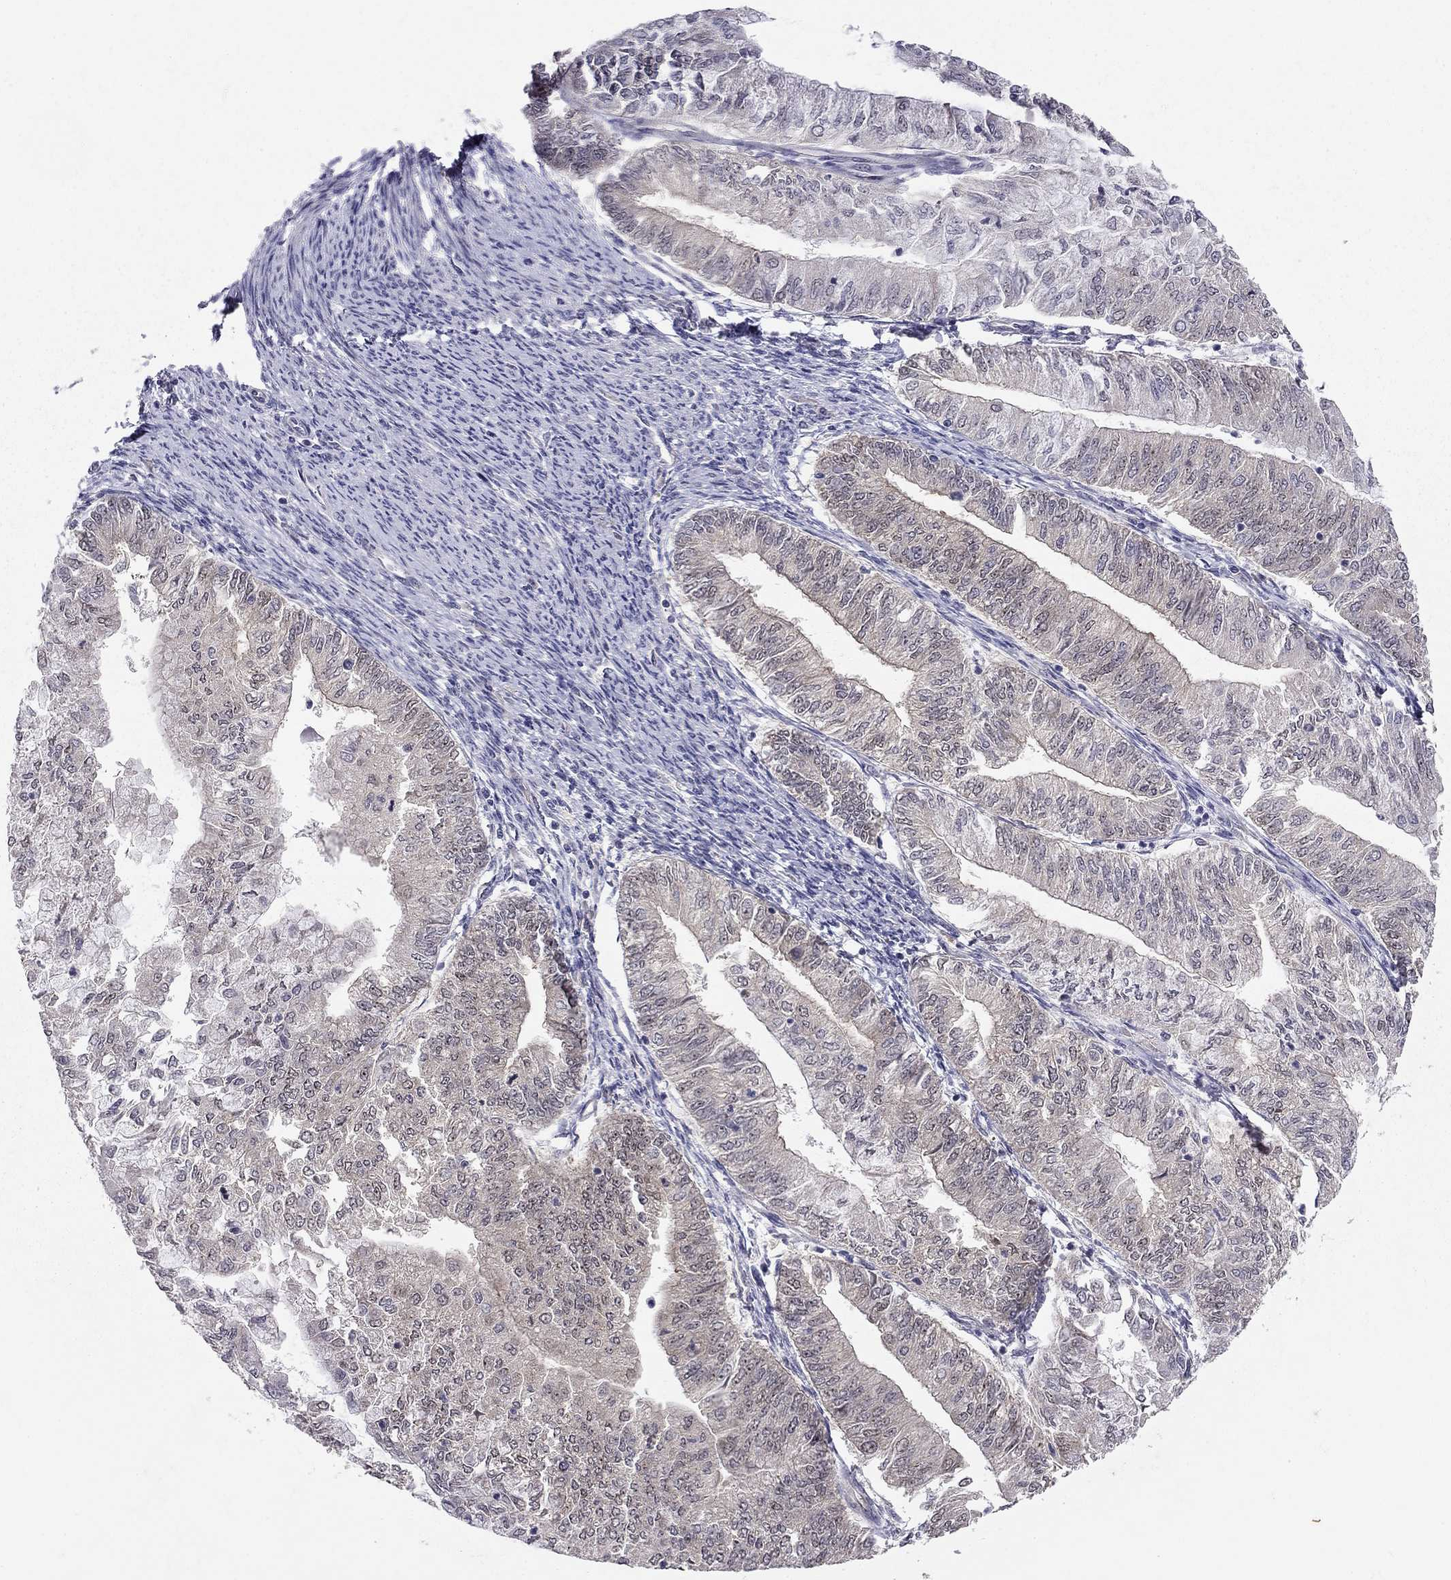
{"staining": {"intensity": "negative", "quantity": "none", "location": "none"}, "tissue": "endometrial cancer", "cell_type": "Tumor cells", "image_type": "cancer", "snomed": [{"axis": "morphology", "description": "Adenocarcinoma, NOS"}, {"axis": "topography", "description": "Endometrium"}], "caption": "This is an IHC micrograph of human endometrial cancer. There is no staining in tumor cells.", "gene": "STXBP6", "patient": {"sex": "female", "age": 59}}